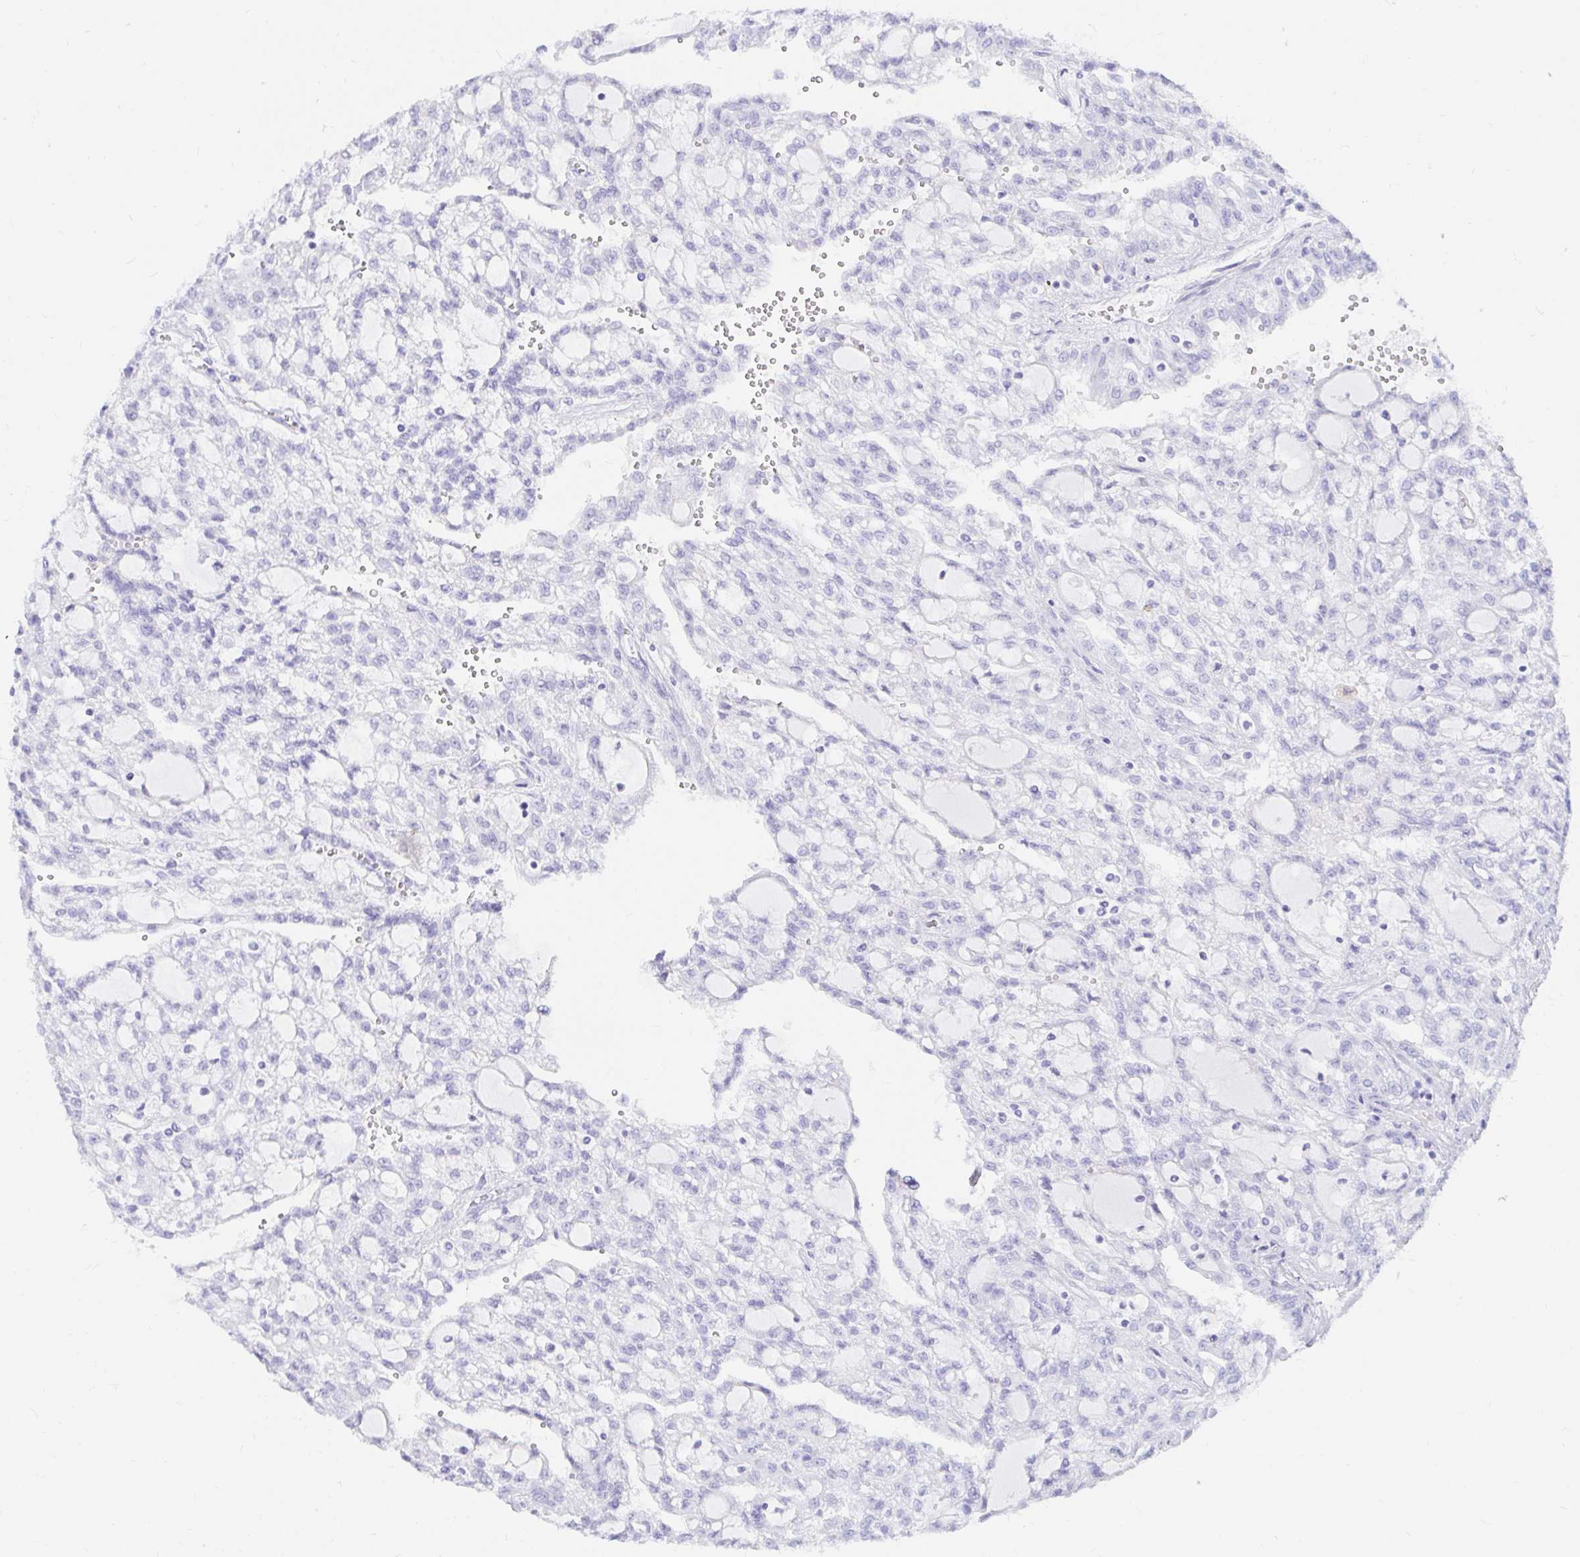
{"staining": {"intensity": "negative", "quantity": "none", "location": "none"}, "tissue": "renal cancer", "cell_type": "Tumor cells", "image_type": "cancer", "snomed": [{"axis": "morphology", "description": "Adenocarcinoma, NOS"}, {"axis": "topography", "description": "Kidney"}], "caption": "Renal cancer (adenocarcinoma) stained for a protein using immunohistochemistry (IHC) exhibits no positivity tumor cells.", "gene": "OR6T1", "patient": {"sex": "male", "age": 63}}